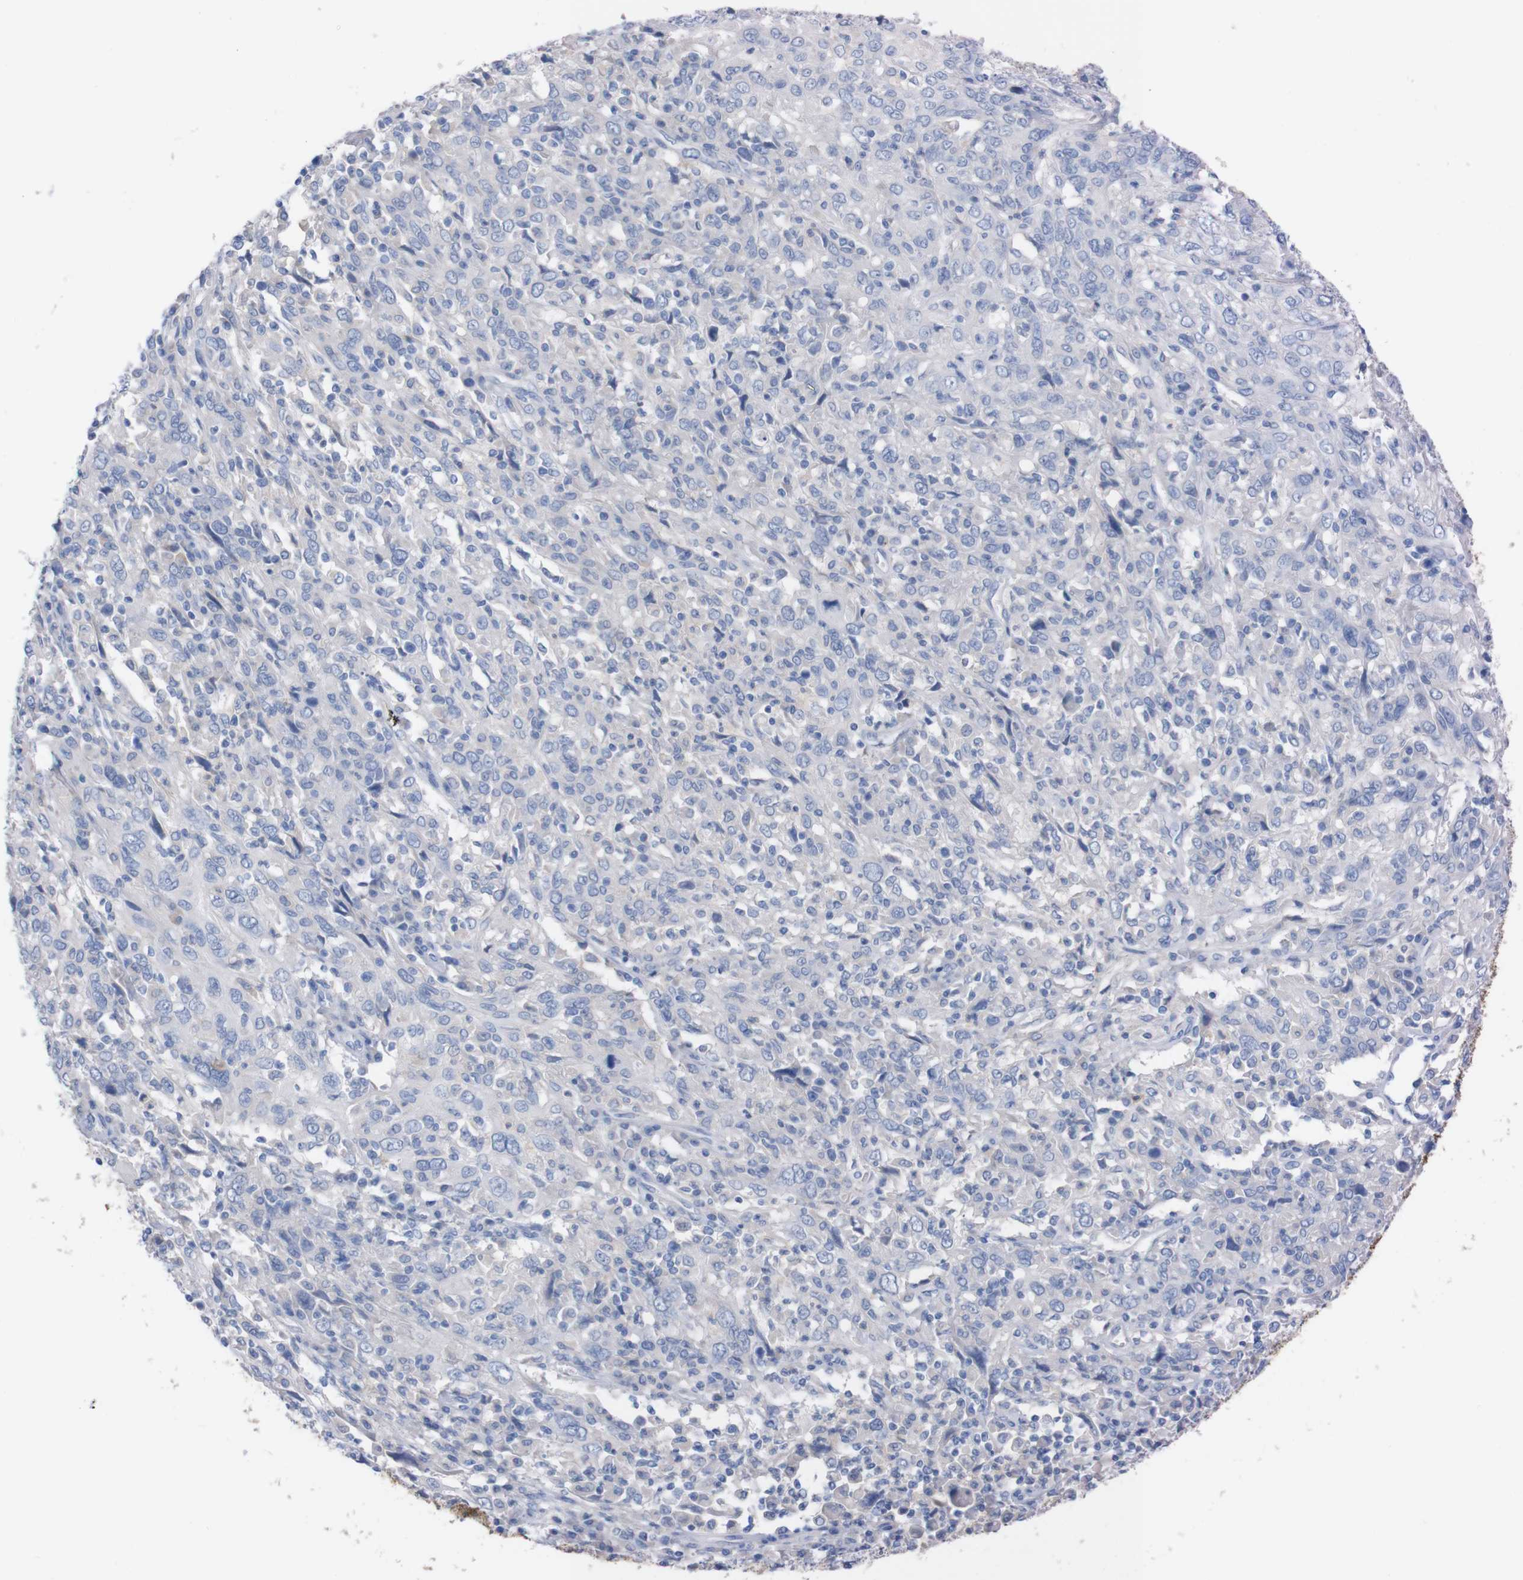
{"staining": {"intensity": "negative", "quantity": "none", "location": "none"}, "tissue": "cervical cancer", "cell_type": "Tumor cells", "image_type": "cancer", "snomed": [{"axis": "morphology", "description": "Squamous cell carcinoma, NOS"}, {"axis": "topography", "description": "Cervix"}], "caption": "Protein analysis of cervical cancer reveals no significant expression in tumor cells.", "gene": "TMEM243", "patient": {"sex": "female", "age": 46}}